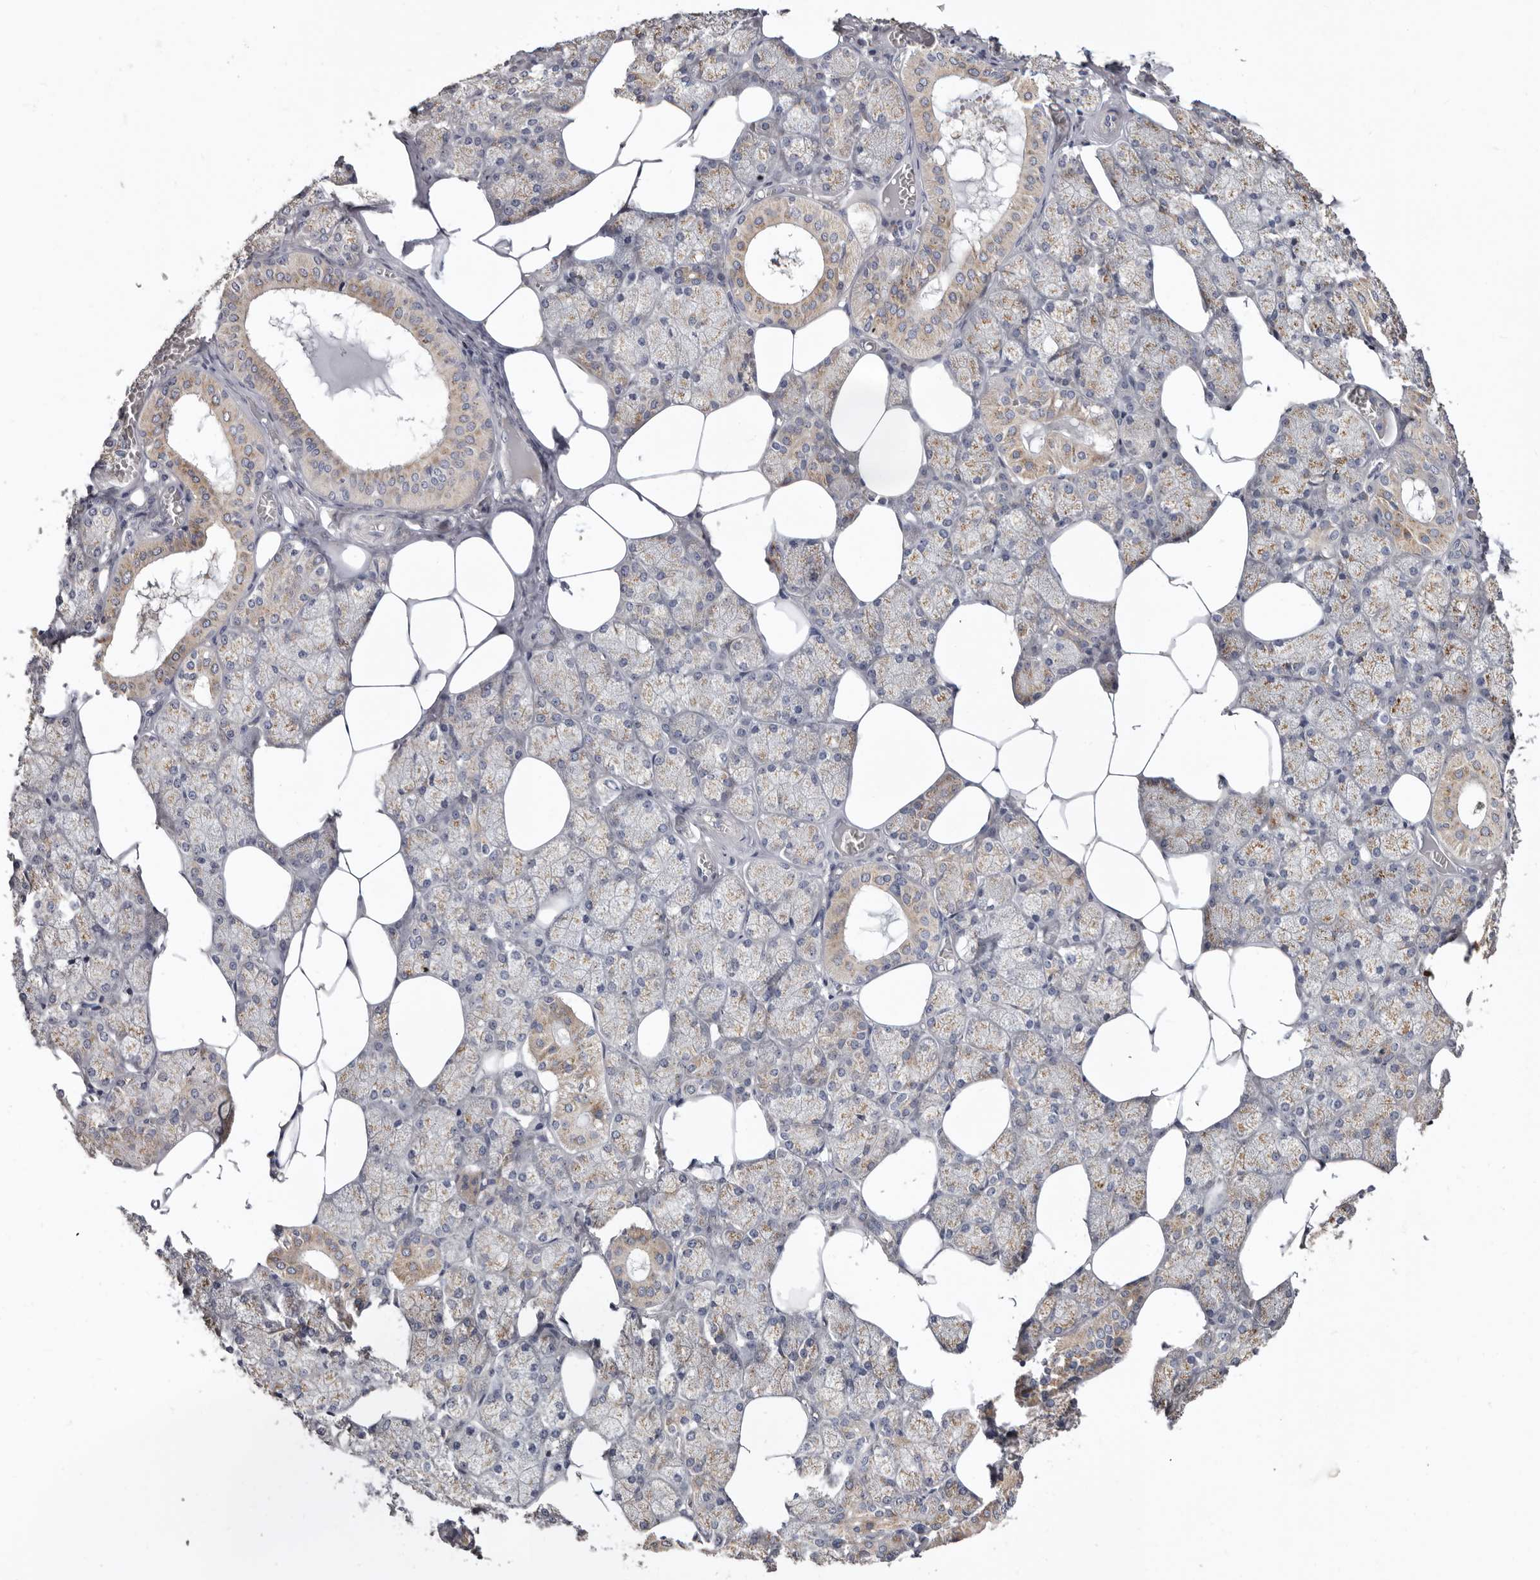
{"staining": {"intensity": "moderate", "quantity": "25%-75%", "location": "cytoplasmic/membranous"}, "tissue": "salivary gland", "cell_type": "Glandular cells", "image_type": "normal", "snomed": [{"axis": "morphology", "description": "Normal tissue, NOS"}, {"axis": "topography", "description": "Salivary gland"}], "caption": "Brown immunohistochemical staining in unremarkable salivary gland reveals moderate cytoplasmic/membranous positivity in about 25%-75% of glandular cells.", "gene": "ASIC5", "patient": {"sex": "male", "age": 62}}